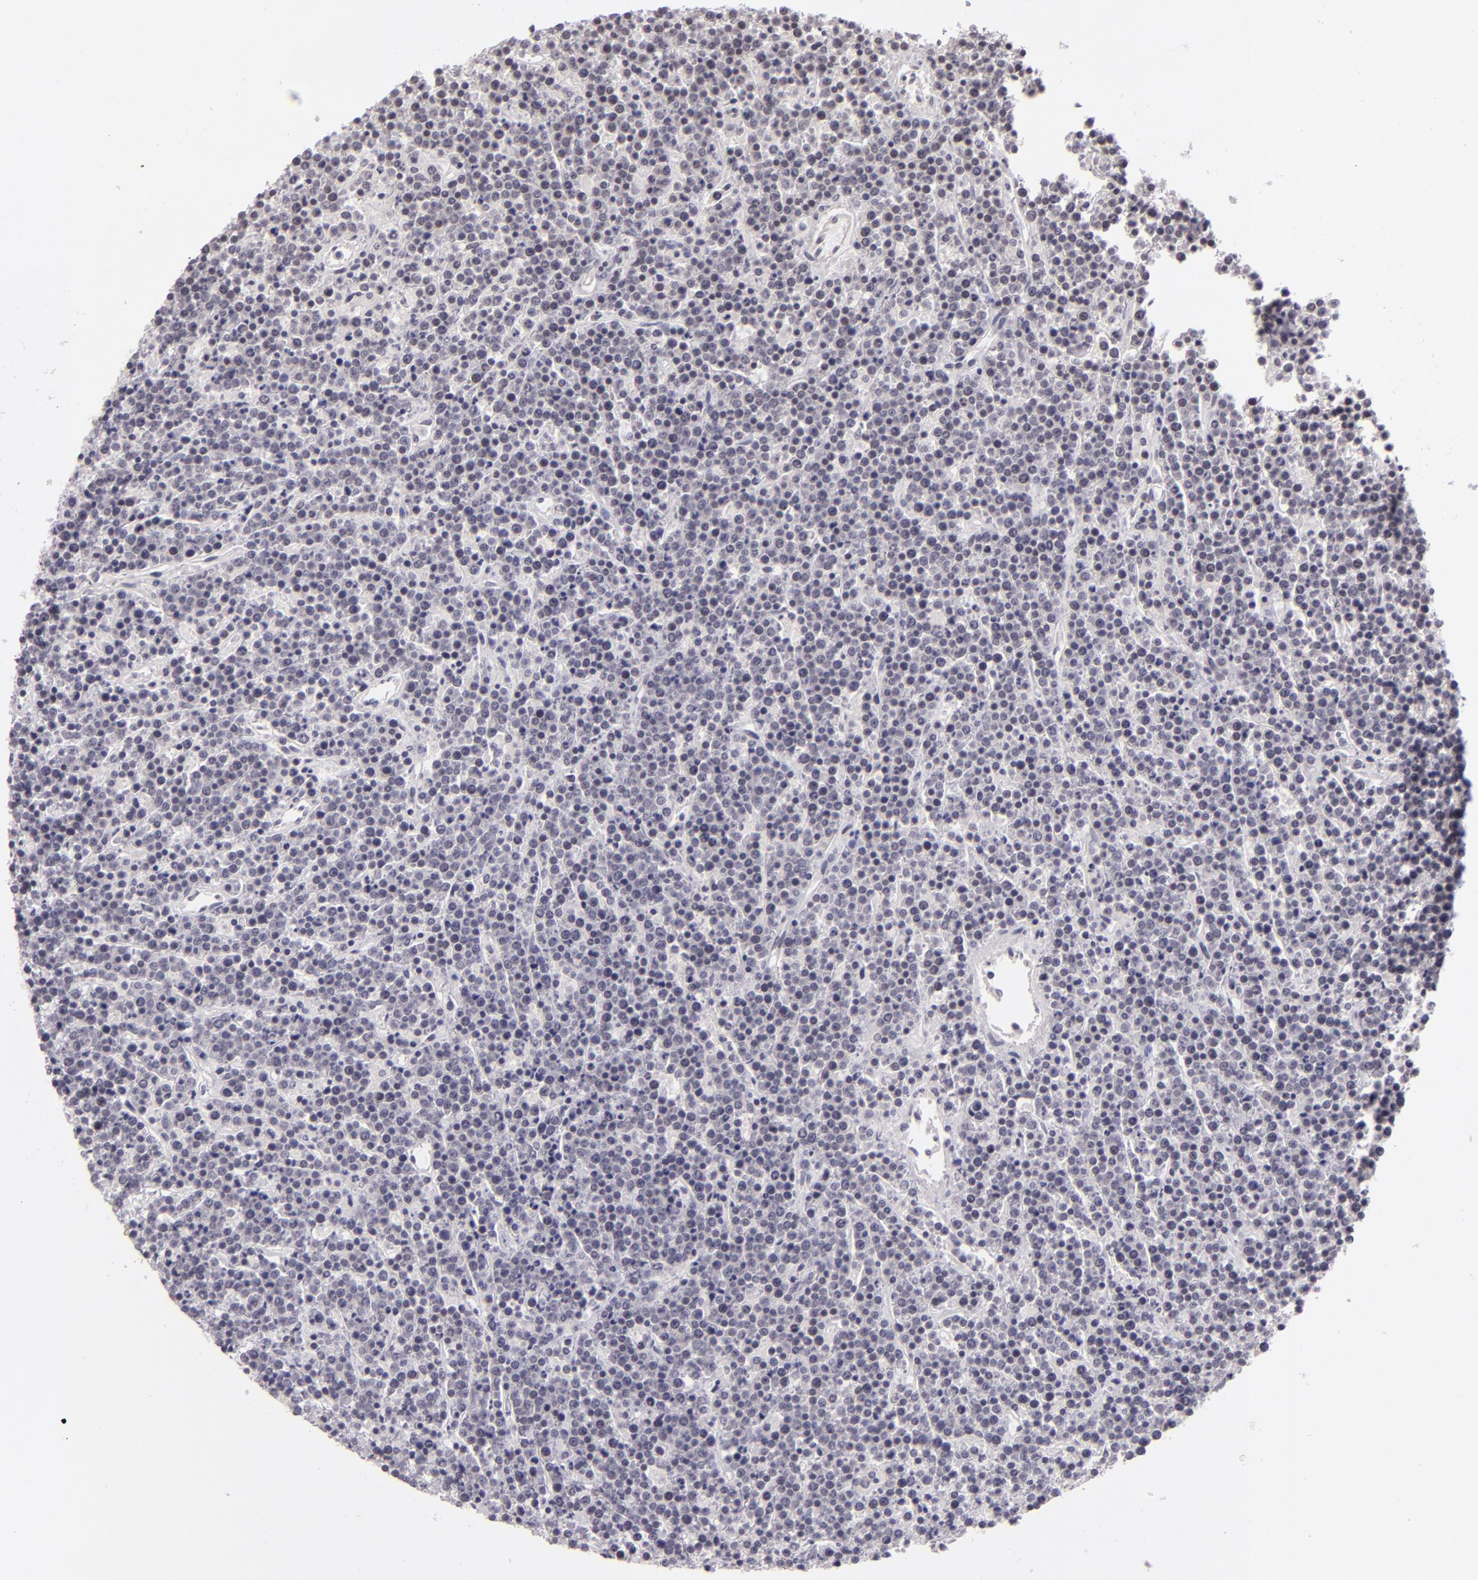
{"staining": {"intensity": "negative", "quantity": "none", "location": "none"}, "tissue": "lymphoma", "cell_type": "Tumor cells", "image_type": "cancer", "snomed": [{"axis": "morphology", "description": "Malignant lymphoma, non-Hodgkin's type, High grade"}, {"axis": "topography", "description": "Ovary"}], "caption": "Malignant lymphoma, non-Hodgkin's type (high-grade) was stained to show a protein in brown. There is no significant expression in tumor cells.", "gene": "ZNF205", "patient": {"sex": "female", "age": 56}}